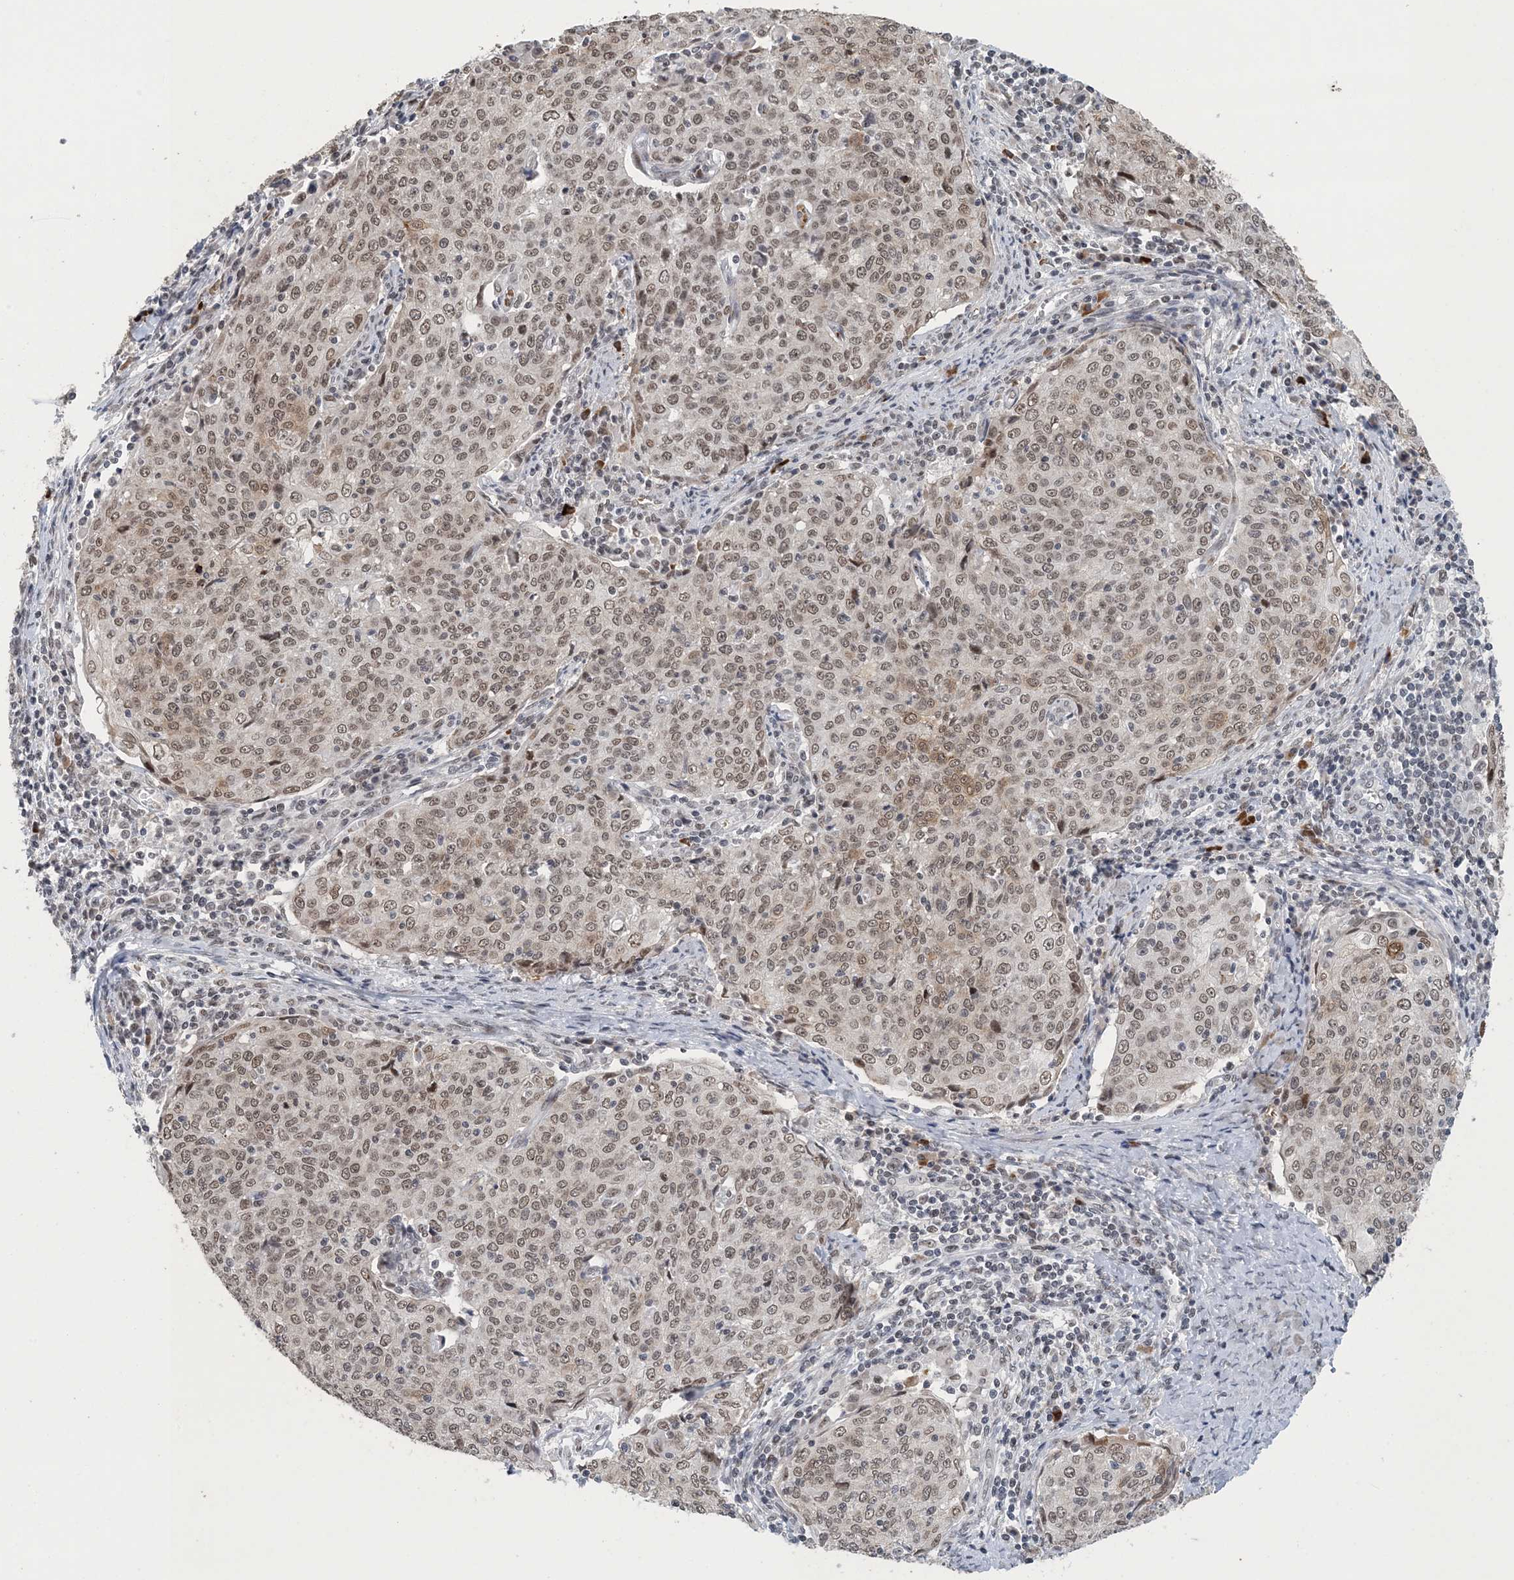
{"staining": {"intensity": "moderate", "quantity": "25%-75%", "location": "nuclear"}, "tissue": "cervical cancer", "cell_type": "Tumor cells", "image_type": "cancer", "snomed": [{"axis": "morphology", "description": "Squamous cell carcinoma, NOS"}, {"axis": "topography", "description": "Cervix"}], "caption": "An immunohistochemistry (IHC) histopathology image of neoplastic tissue is shown. Protein staining in brown shows moderate nuclear positivity in squamous cell carcinoma (cervical) within tumor cells.", "gene": "MBD2", "patient": {"sex": "female", "age": 48}}